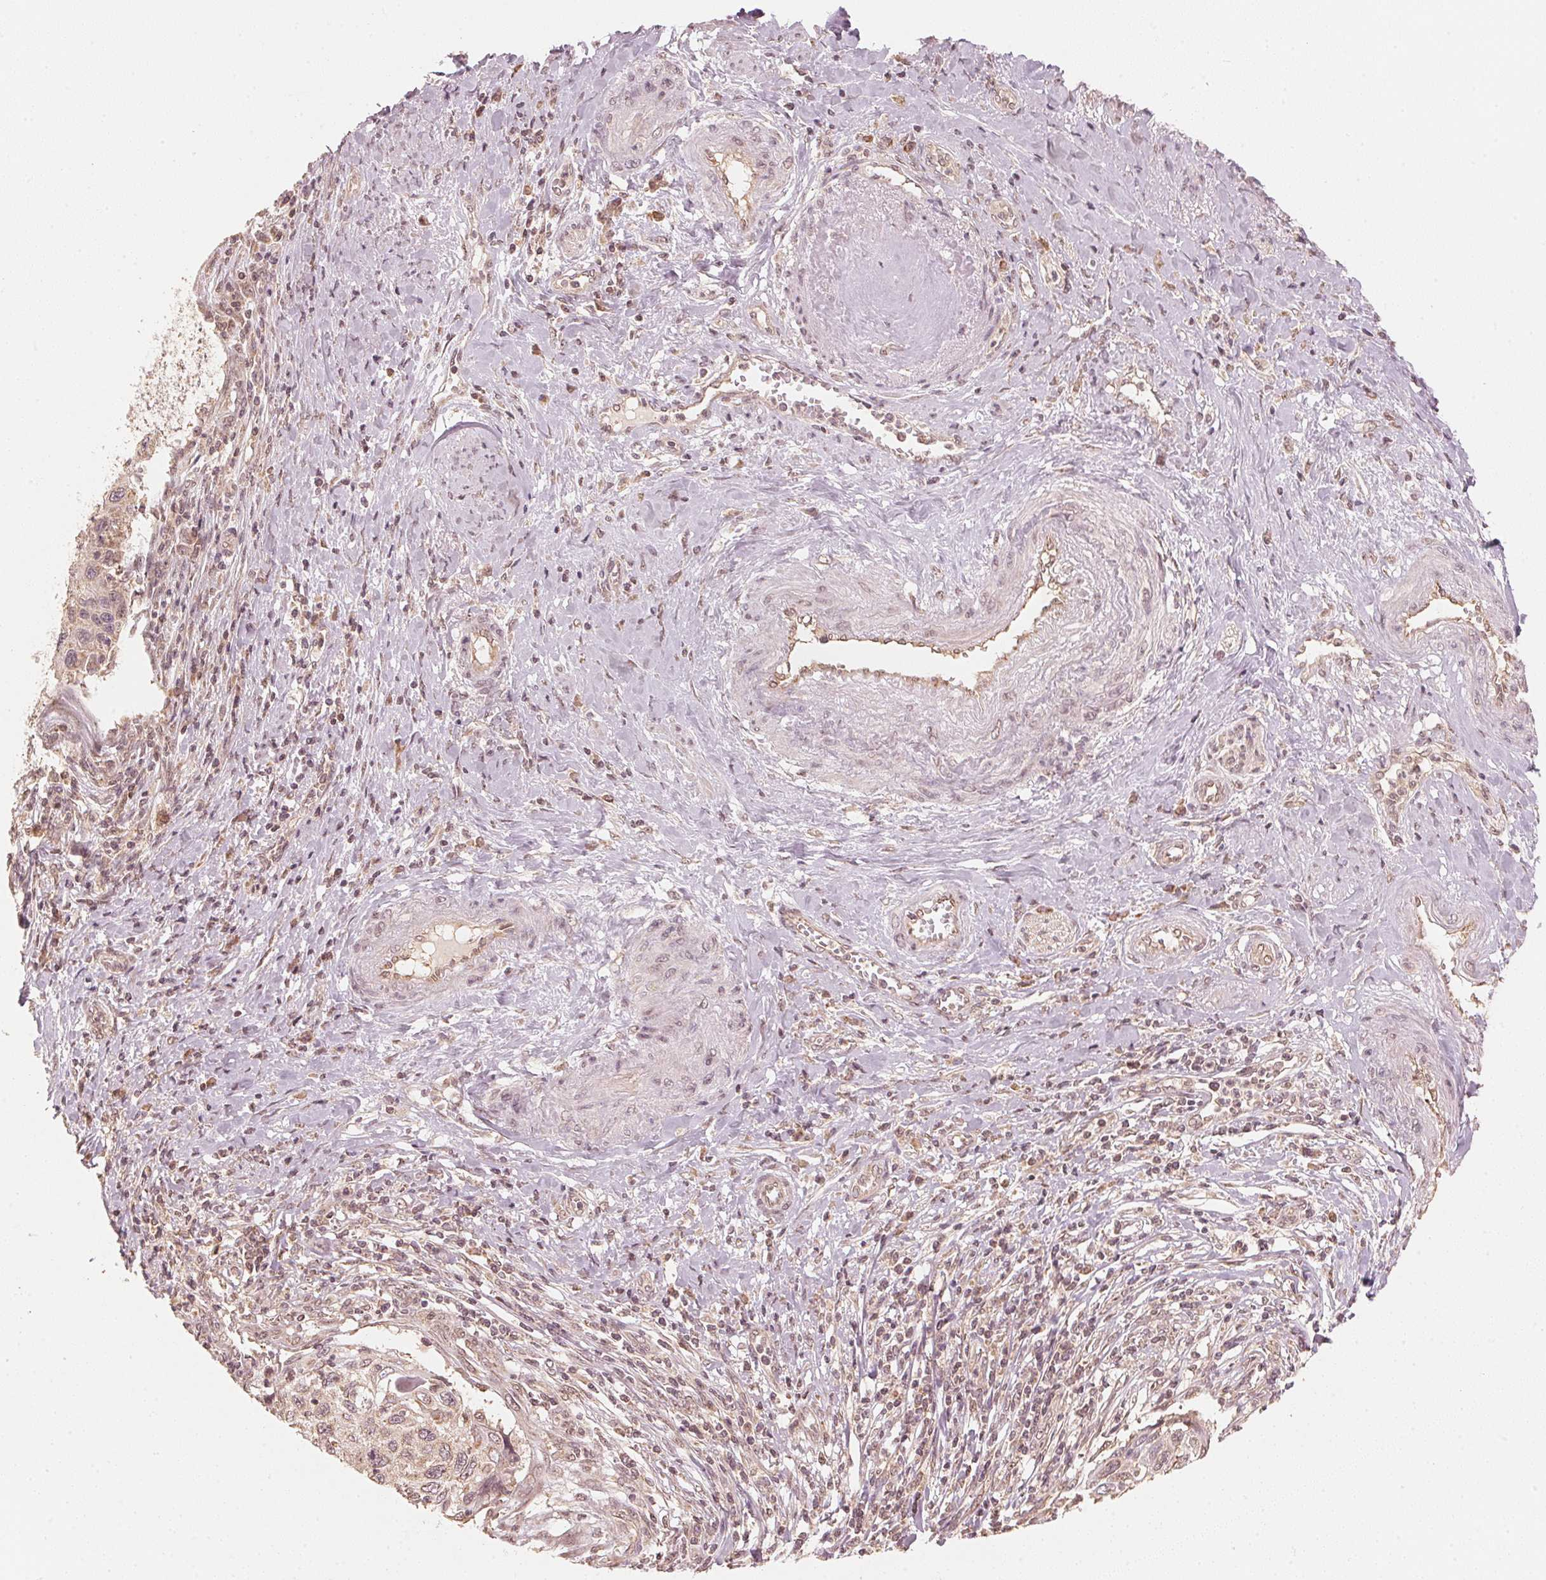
{"staining": {"intensity": "weak", "quantity": "25%-75%", "location": "cytoplasmic/membranous,nuclear"}, "tissue": "cervical cancer", "cell_type": "Tumor cells", "image_type": "cancer", "snomed": [{"axis": "morphology", "description": "Squamous cell carcinoma, NOS"}, {"axis": "topography", "description": "Cervix"}], "caption": "Human cervical cancer (squamous cell carcinoma) stained for a protein (brown) reveals weak cytoplasmic/membranous and nuclear positive expression in approximately 25%-75% of tumor cells.", "gene": "C2orf73", "patient": {"sex": "female", "age": 70}}